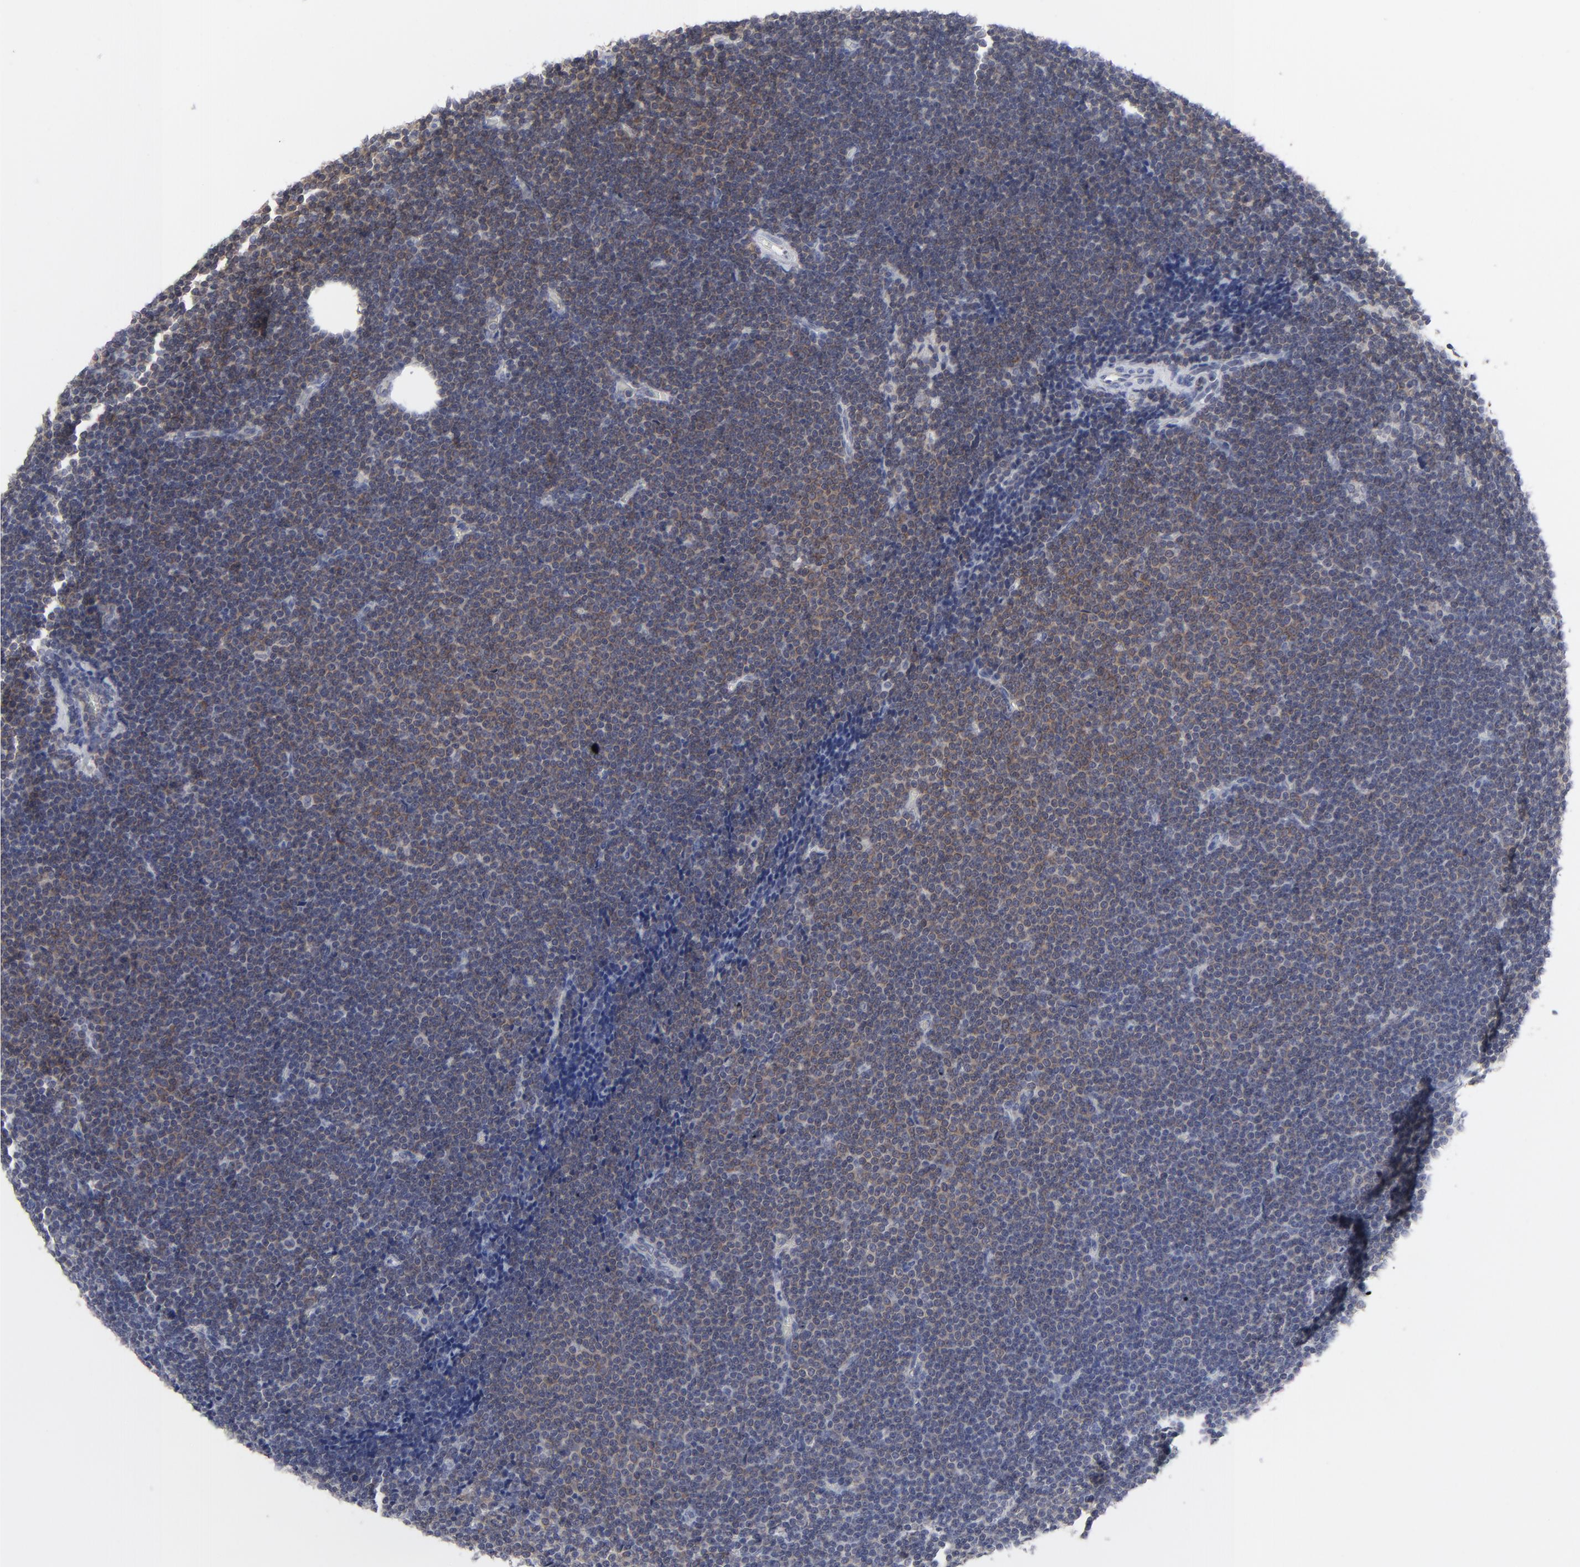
{"staining": {"intensity": "weak", "quantity": ">75%", "location": "cytoplasmic/membranous"}, "tissue": "lymphoma", "cell_type": "Tumor cells", "image_type": "cancer", "snomed": [{"axis": "morphology", "description": "Malignant lymphoma, non-Hodgkin's type, Low grade"}, {"axis": "topography", "description": "Lymph node"}], "caption": "Brown immunohistochemical staining in human lymphoma demonstrates weak cytoplasmic/membranous staining in about >75% of tumor cells. (Brightfield microscopy of DAB IHC at high magnification).", "gene": "NUP88", "patient": {"sex": "female", "age": 73}}